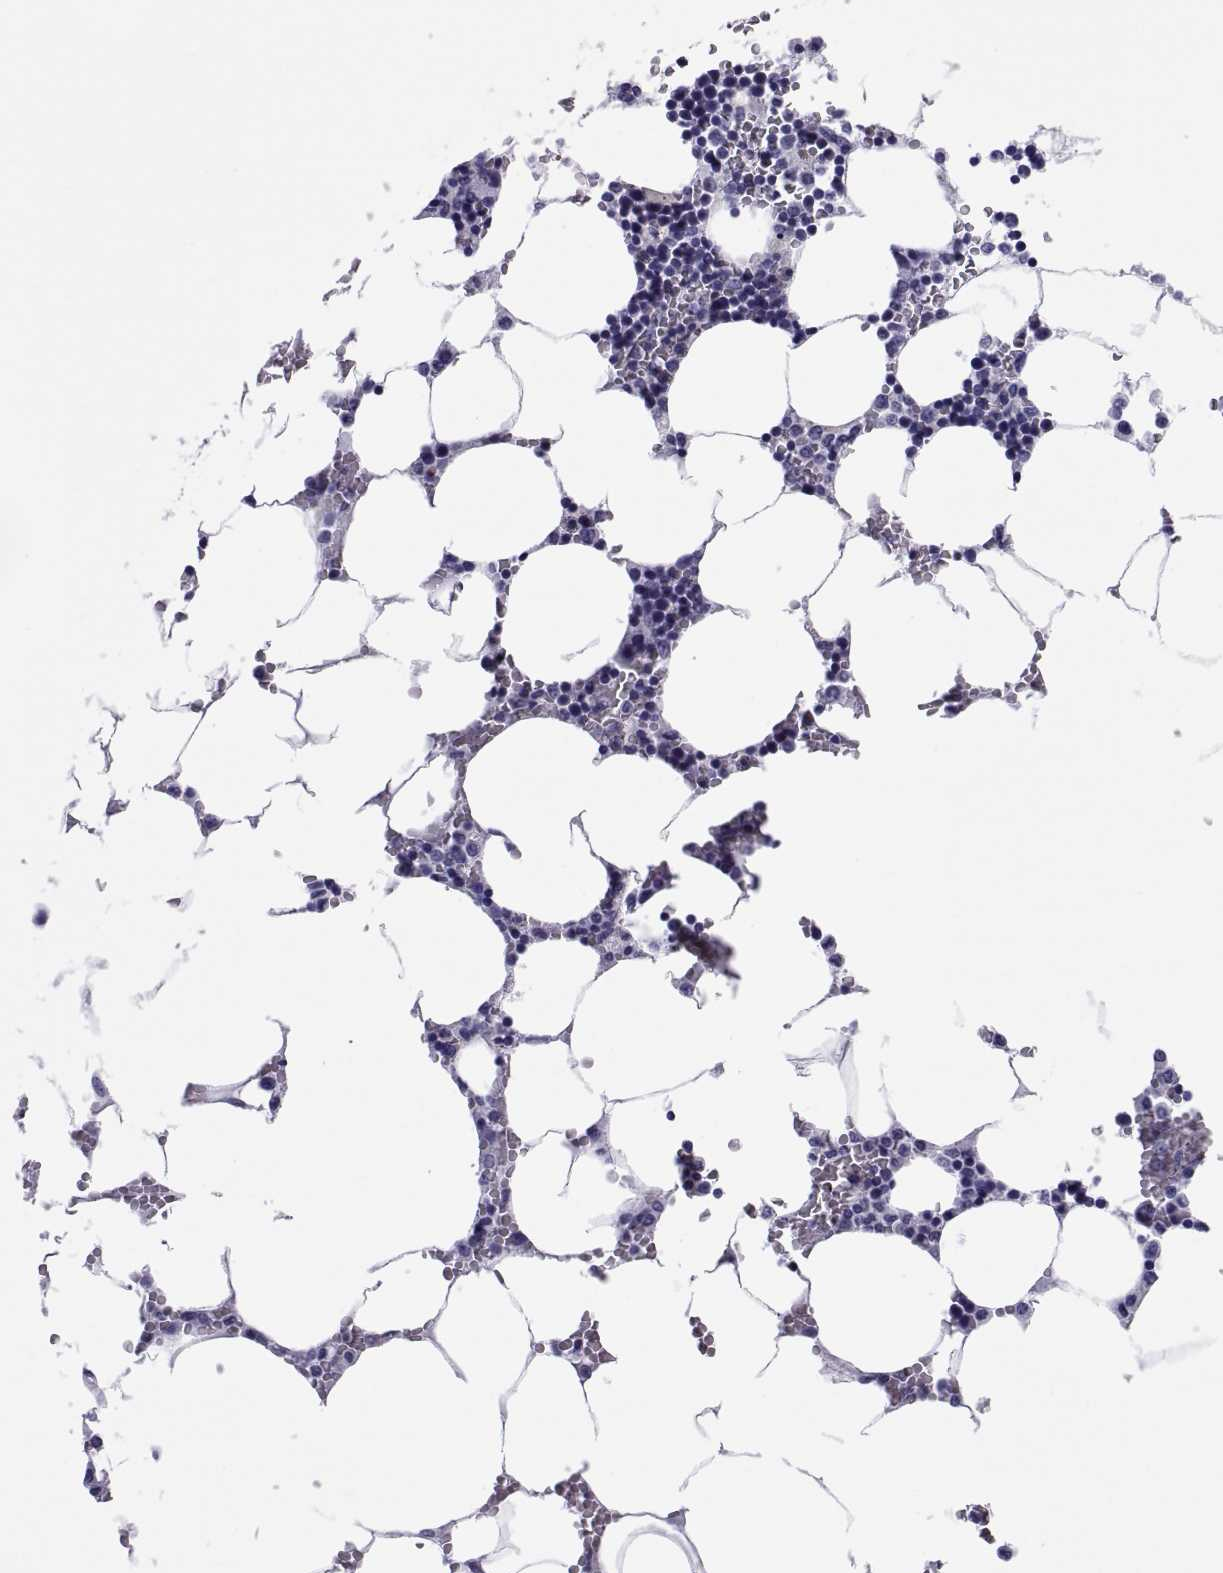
{"staining": {"intensity": "negative", "quantity": "none", "location": "none"}, "tissue": "bone marrow", "cell_type": "Hematopoietic cells", "image_type": "normal", "snomed": [{"axis": "morphology", "description": "Normal tissue, NOS"}, {"axis": "topography", "description": "Bone marrow"}], "caption": "Immunohistochemistry (IHC) image of unremarkable bone marrow: bone marrow stained with DAB (3,3'-diaminobenzidine) reveals no significant protein expression in hematopoietic cells. Brightfield microscopy of immunohistochemistry (IHC) stained with DAB (brown) and hematoxylin (blue), captured at high magnification.", "gene": "RNASE12", "patient": {"sex": "female", "age": 64}}